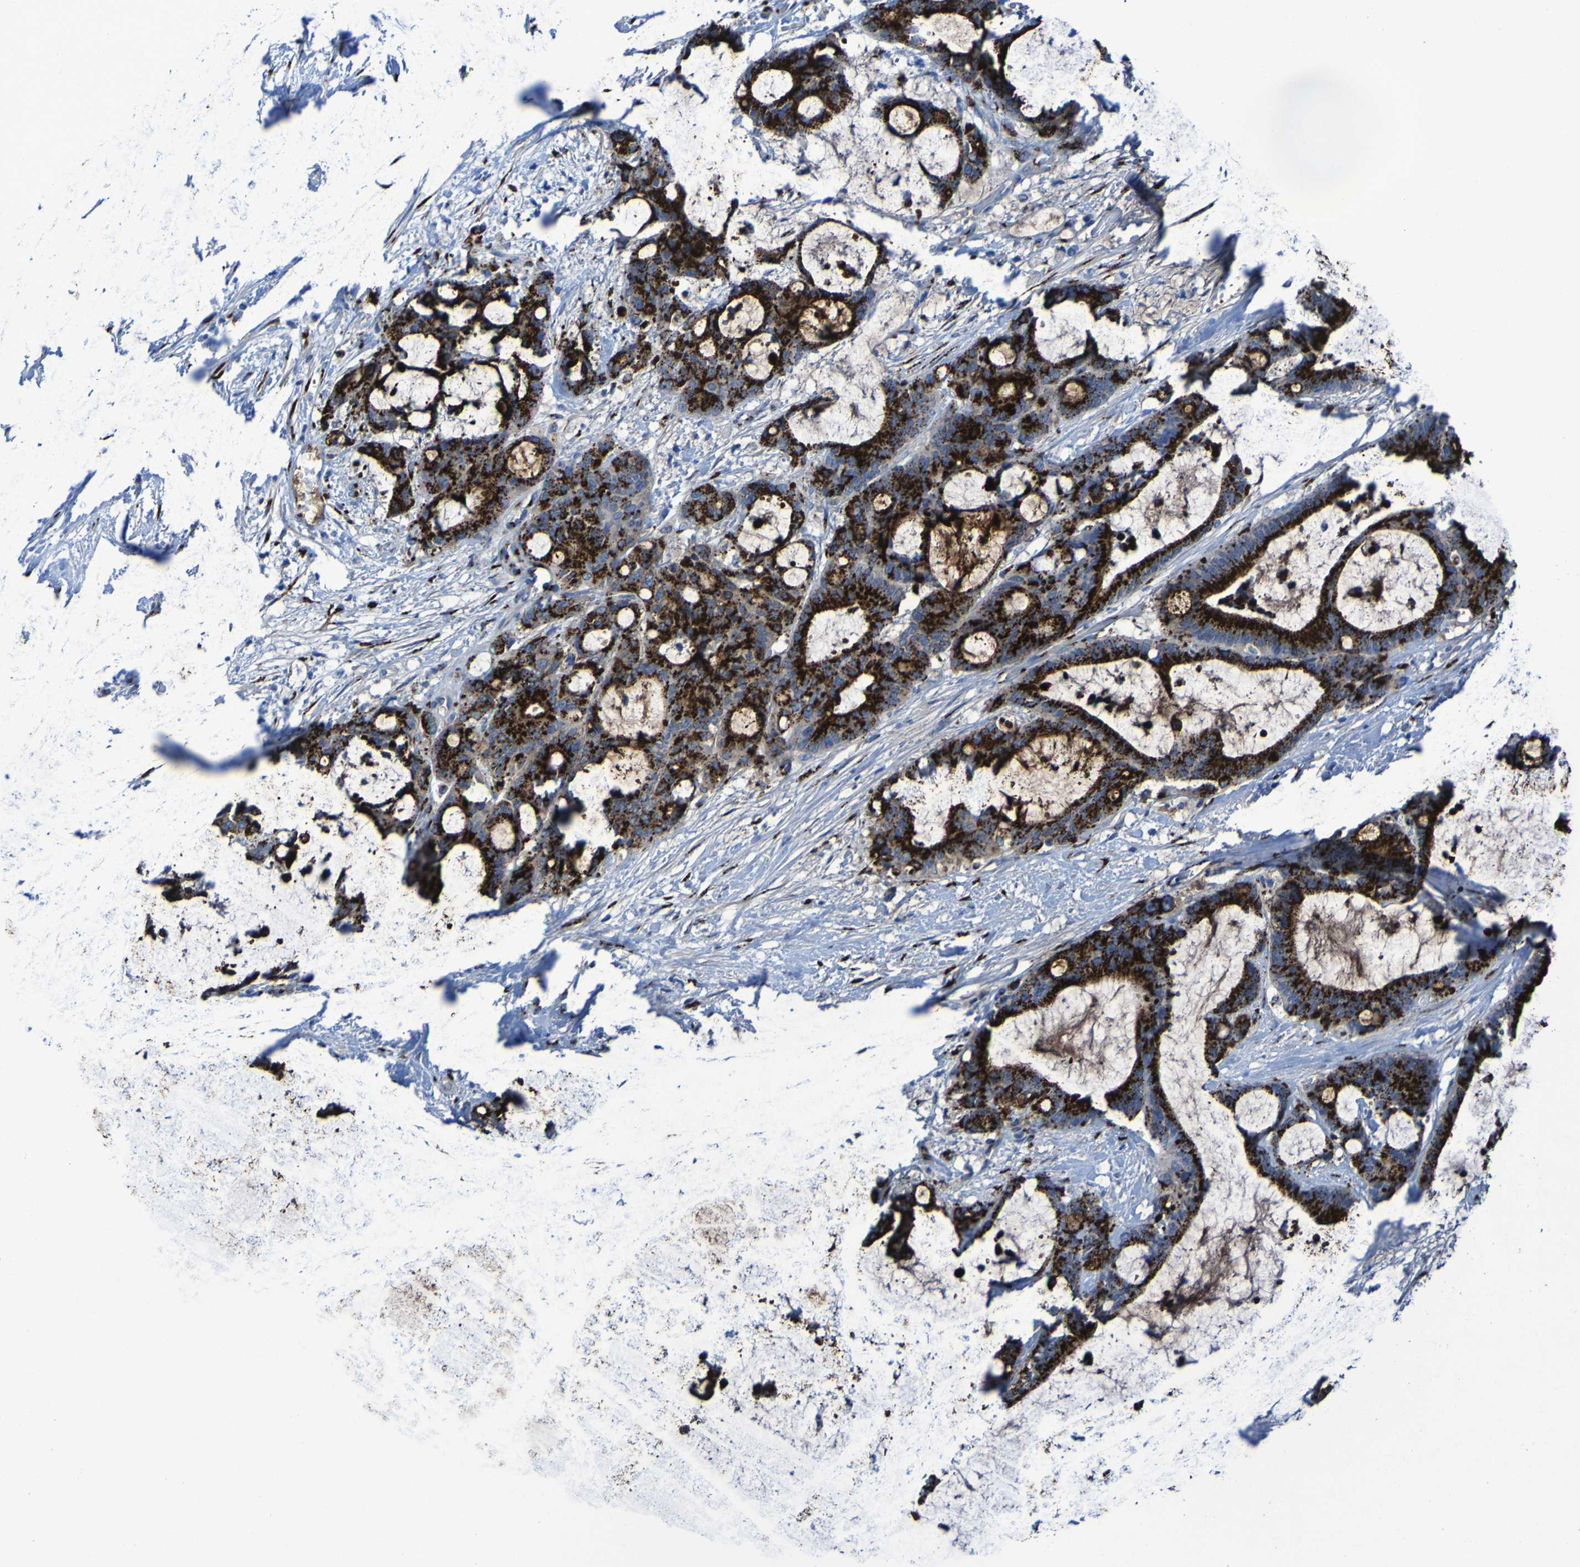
{"staining": {"intensity": "strong", "quantity": ">75%", "location": "cytoplasmic/membranous"}, "tissue": "liver cancer", "cell_type": "Tumor cells", "image_type": "cancer", "snomed": [{"axis": "morphology", "description": "Cholangiocarcinoma"}, {"axis": "topography", "description": "Liver"}], "caption": "Immunohistochemistry of human liver cholangiocarcinoma displays high levels of strong cytoplasmic/membranous expression in about >75% of tumor cells. Nuclei are stained in blue.", "gene": "GOLM1", "patient": {"sex": "female", "age": 73}}